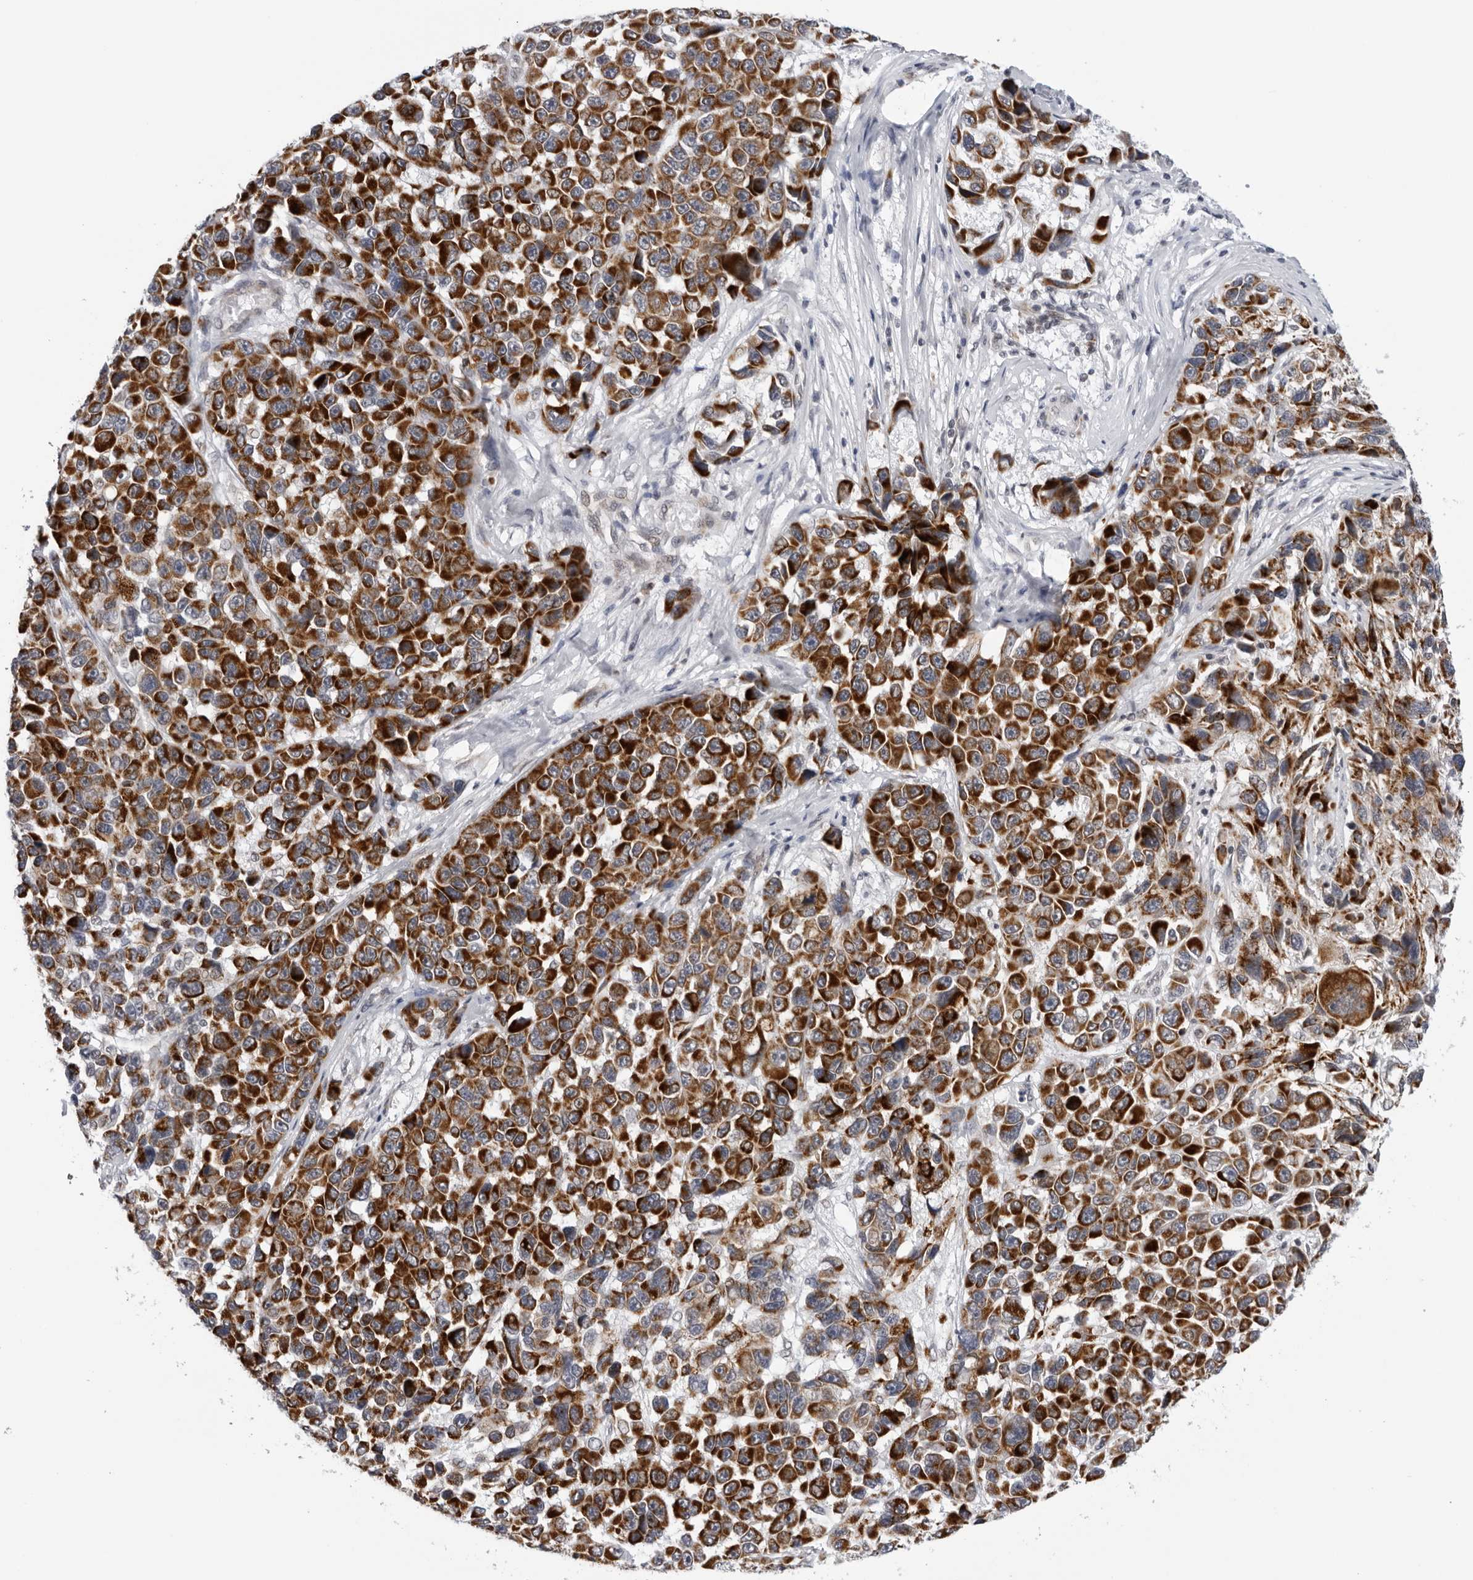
{"staining": {"intensity": "strong", "quantity": ">75%", "location": "cytoplasmic/membranous"}, "tissue": "melanoma", "cell_type": "Tumor cells", "image_type": "cancer", "snomed": [{"axis": "morphology", "description": "Malignant melanoma, NOS"}, {"axis": "topography", "description": "Skin"}], "caption": "IHC micrograph of neoplastic tissue: malignant melanoma stained using immunohistochemistry (IHC) shows high levels of strong protein expression localized specifically in the cytoplasmic/membranous of tumor cells, appearing as a cytoplasmic/membranous brown color.", "gene": "CPT2", "patient": {"sex": "male", "age": 53}}